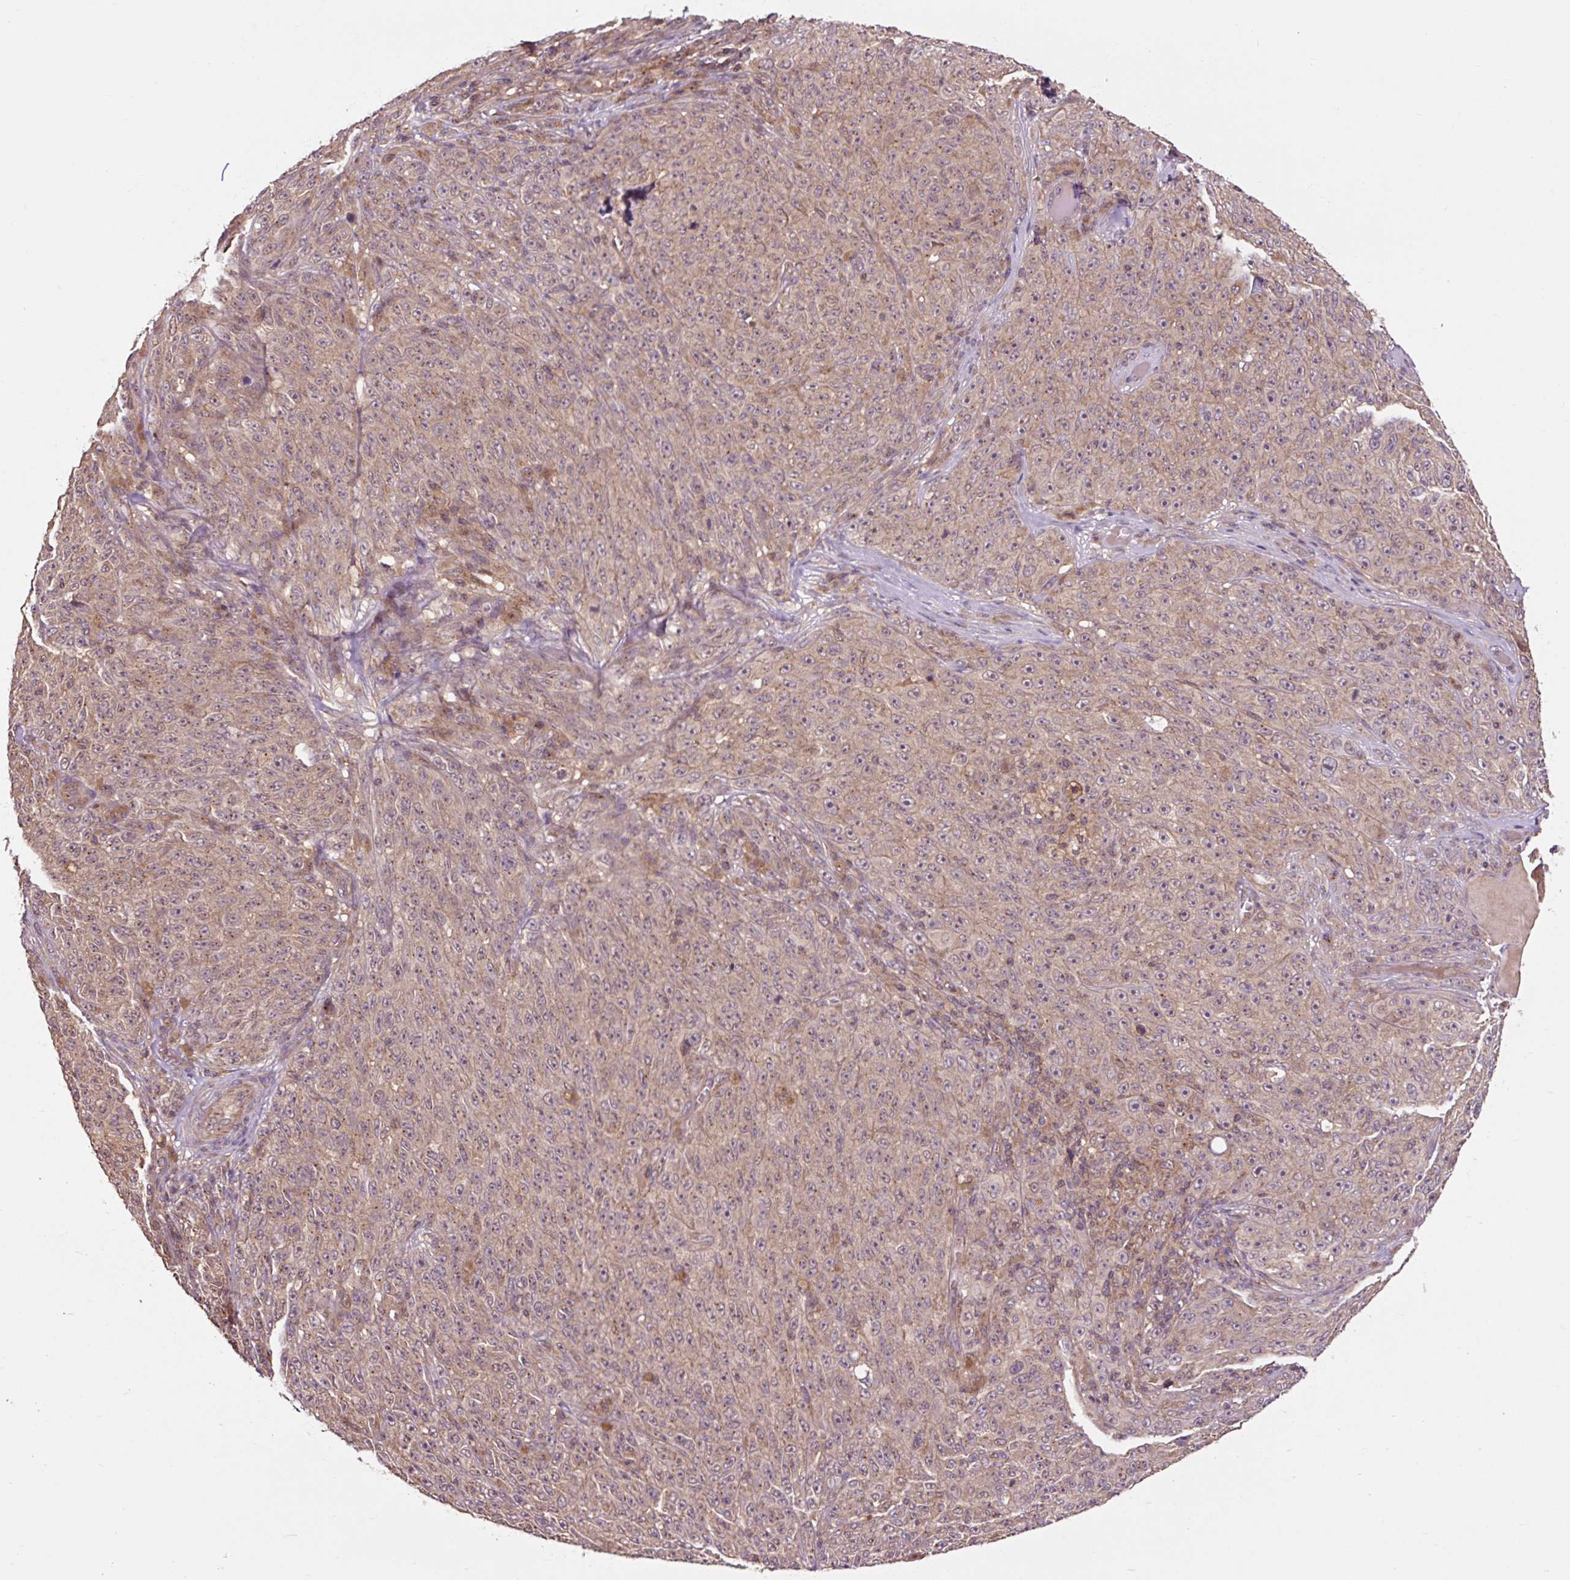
{"staining": {"intensity": "weak", "quantity": "25%-75%", "location": "cytoplasmic/membranous"}, "tissue": "melanoma", "cell_type": "Tumor cells", "image_type": "cancer", "snomed": [{"axis": "morphology", "description": "Malignant melanoma, NOS"}, {"axis": "topography", "description": "Skin"}], "caption": "Malignant melanoma stained with DAB (3,3'-diaminobenzidine) immunohistochemistry (IHC) reveals low levels of weak cytoplasmic/membranous staining in approximately 25%-75% of tumor cells.", "gene": "MMS19", "patient": {"sex": "female", "age": 82}}